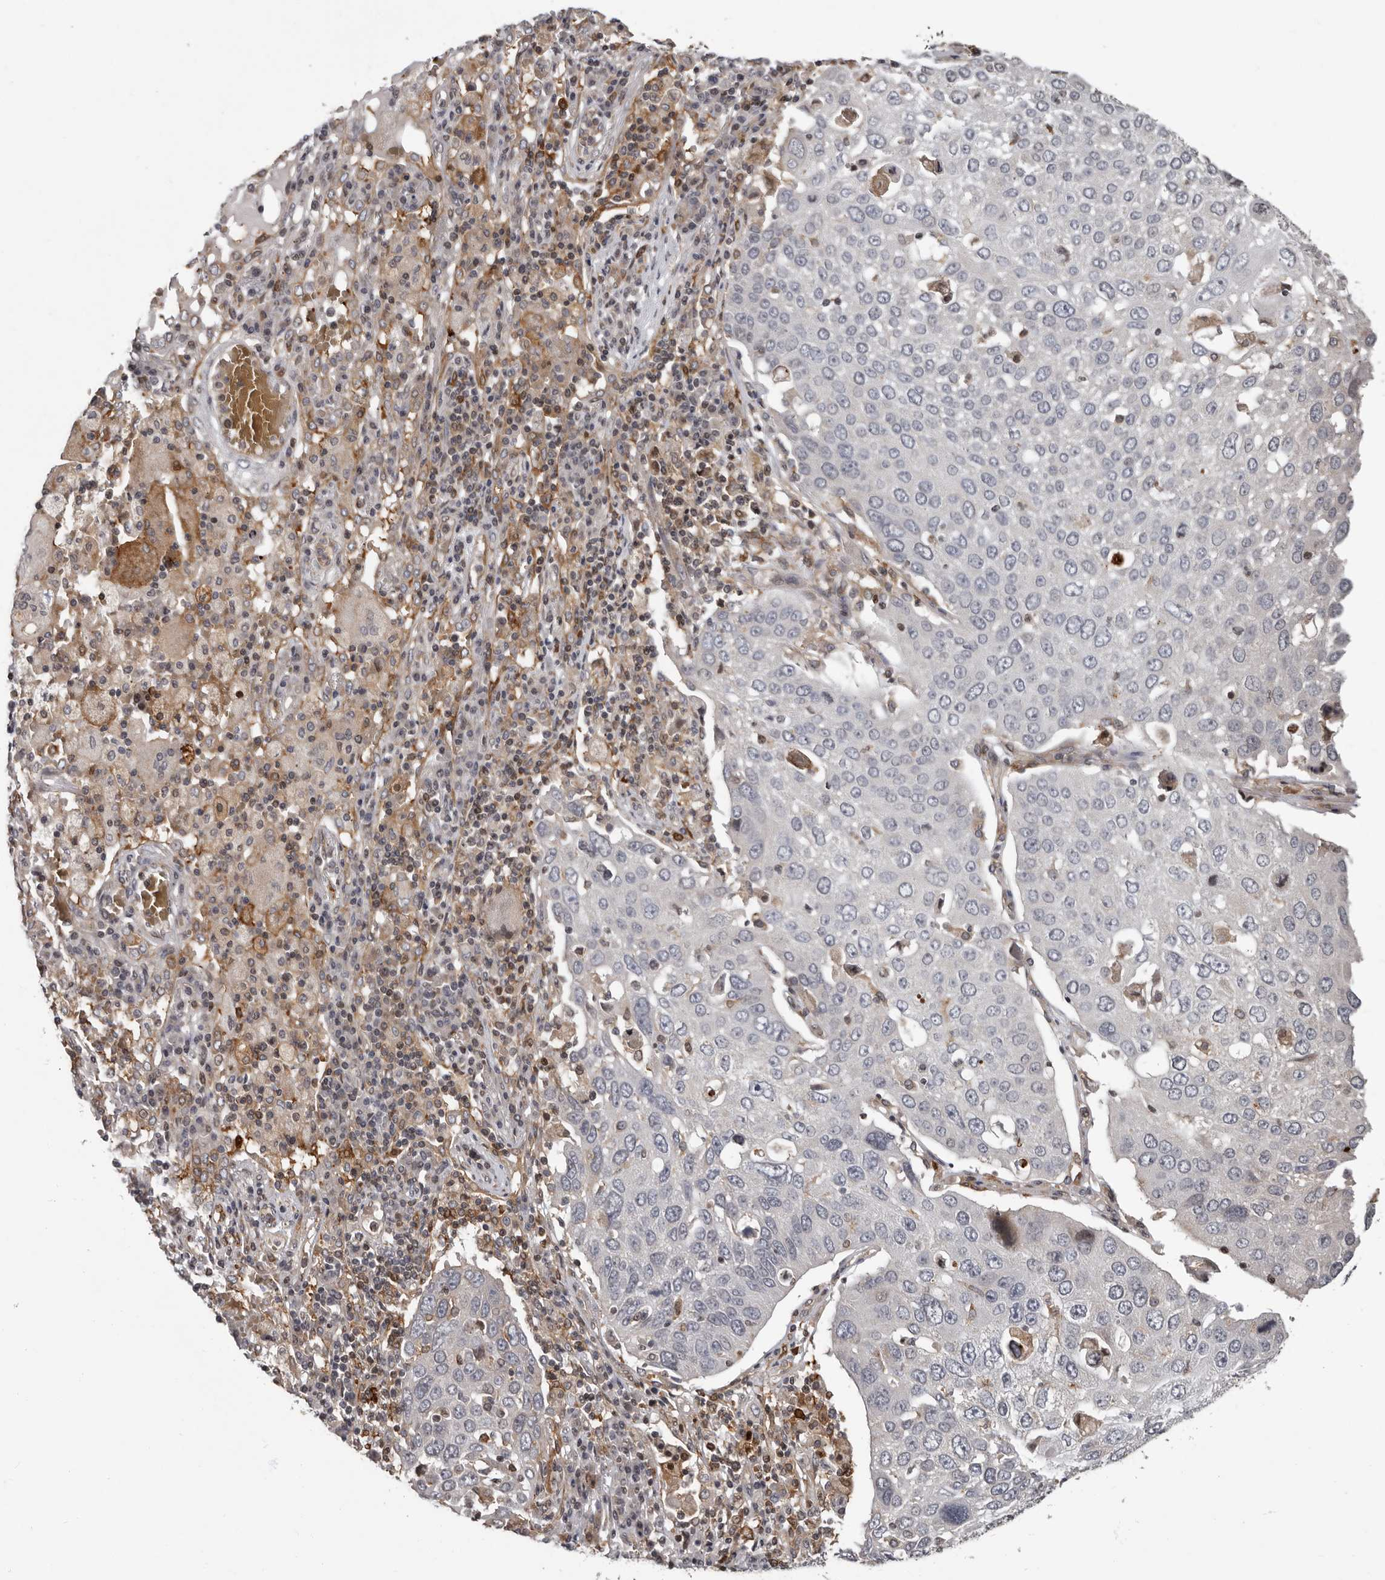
{"staining": {"intensity": "negative", "quantity": "none", "location": "none"}, "tissue": "lung cancer", "cell_type": "Tumor cells", "image_type": "cancer", "snomed": [{"axis": "morphology", "description": "Squamous cell carcinoma, NOS"}, {"axis": "topography", "description": "Lung"}], "caption": "Tumor cells show no significant protein expression in squamous cell carcinoma (lung).", "gene": "FGFR4", "patient": {"sex": "male", "age": 65}}